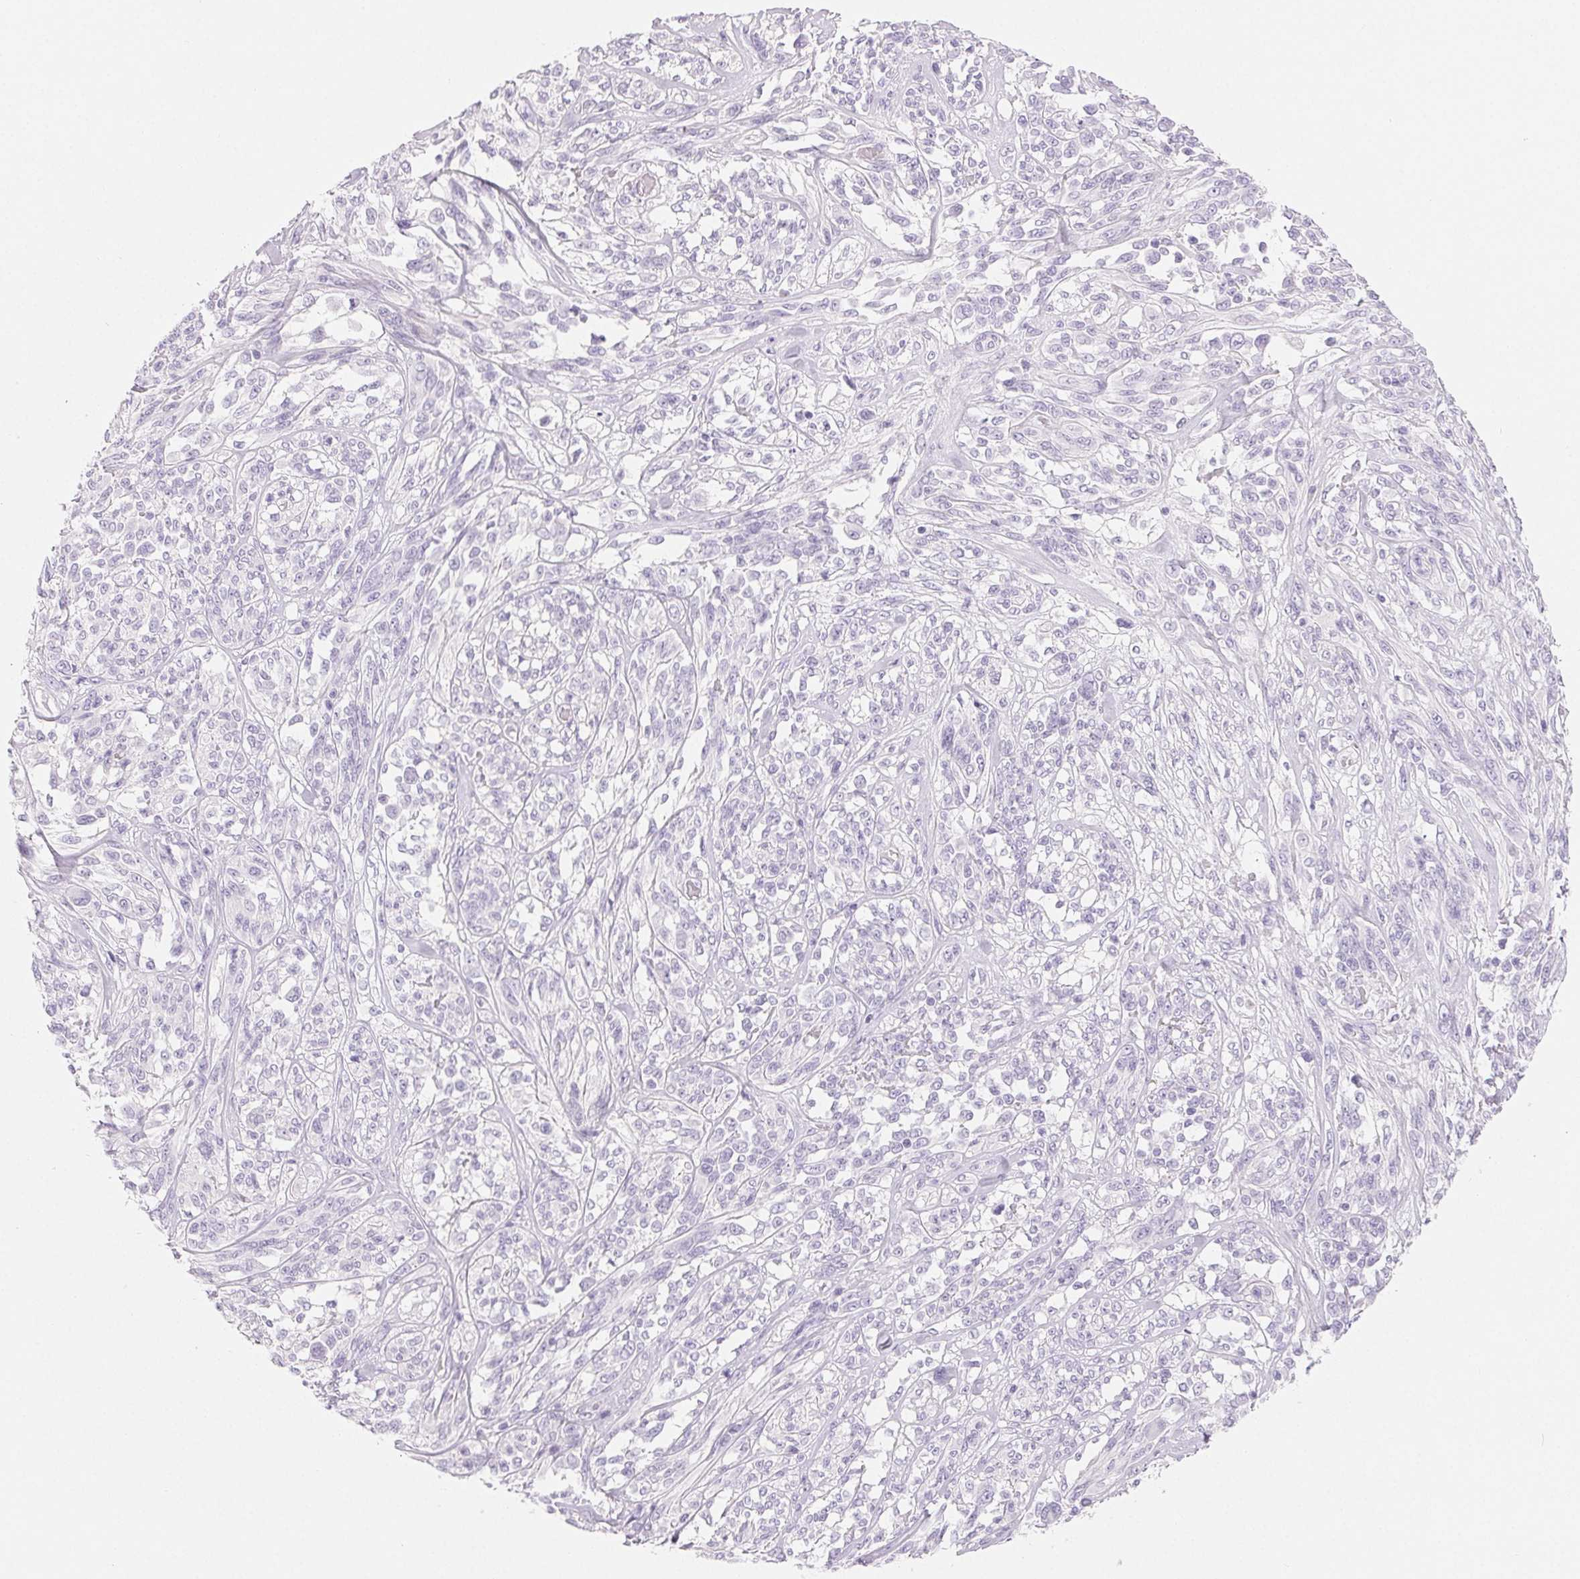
{"staining": {"intensity": "negative", "quantity": "none", "location": "none"}, "tissue": "melanoma", "cell_type": "Tumor cells", "image_type": "cancer", "snomed": [{"axis": "morphology", "description": "Malignant melanoma, NOS"}, {"axis": "topography", "description": "Skin"}], "caption": "High magnification brightfield microscopy of malignant melanoma stained with DAB (brown) and counterstained with hematoxylin (blue): tumor cells show no significant positivity. Brightfield microscopy of immunohistochemistry (IHC) stained with DAB (3,3'-diaminobenzidine) (brown) and hematoxylin (blue), captured at high magnification.", "gene": "SPACA5B", "patient": {"sex": "female", "age": 91}}